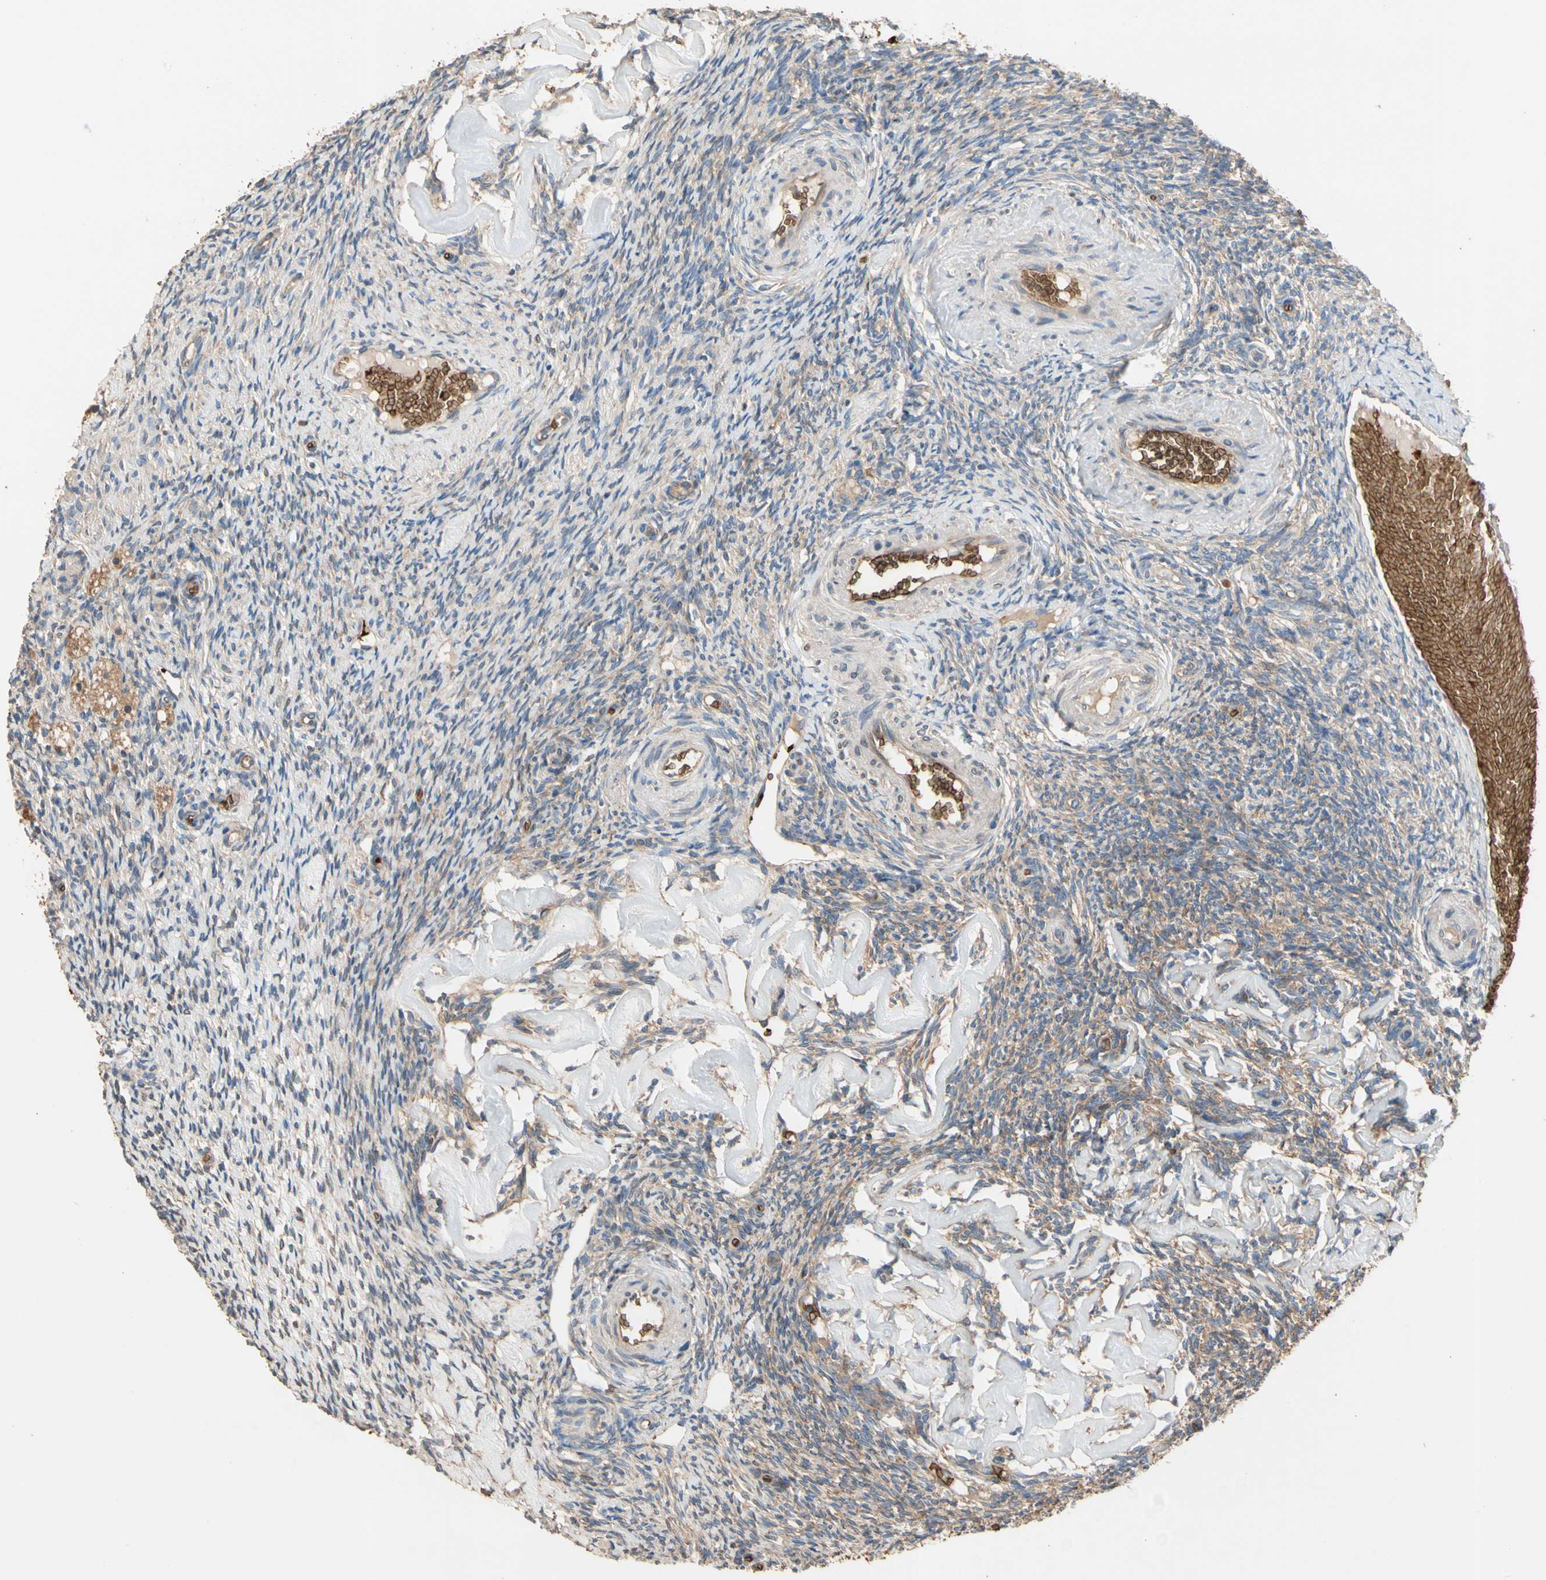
{"staining": {"intensity": "strong", "quantity": "25%-75%", "location": "cytoplasmic/membranous"}, "tissue": "ovary", "cell_type": "Follicle cells", "image_type": "normal", "snomed": [{"axis": "morphology", "description": "Normal tissue, NOS"}, {"axis": "topography", "description": "Ovary"}], "caption": "Immunohistochemistry micrograph of benign ovary stained for a protein (brown), which shows high levels of strong cytoplasmic/membranous expression in about 25%-75% of follicle cells.", "gene": "RIOK2", "patient": {"sex": "female", "age": 60}}